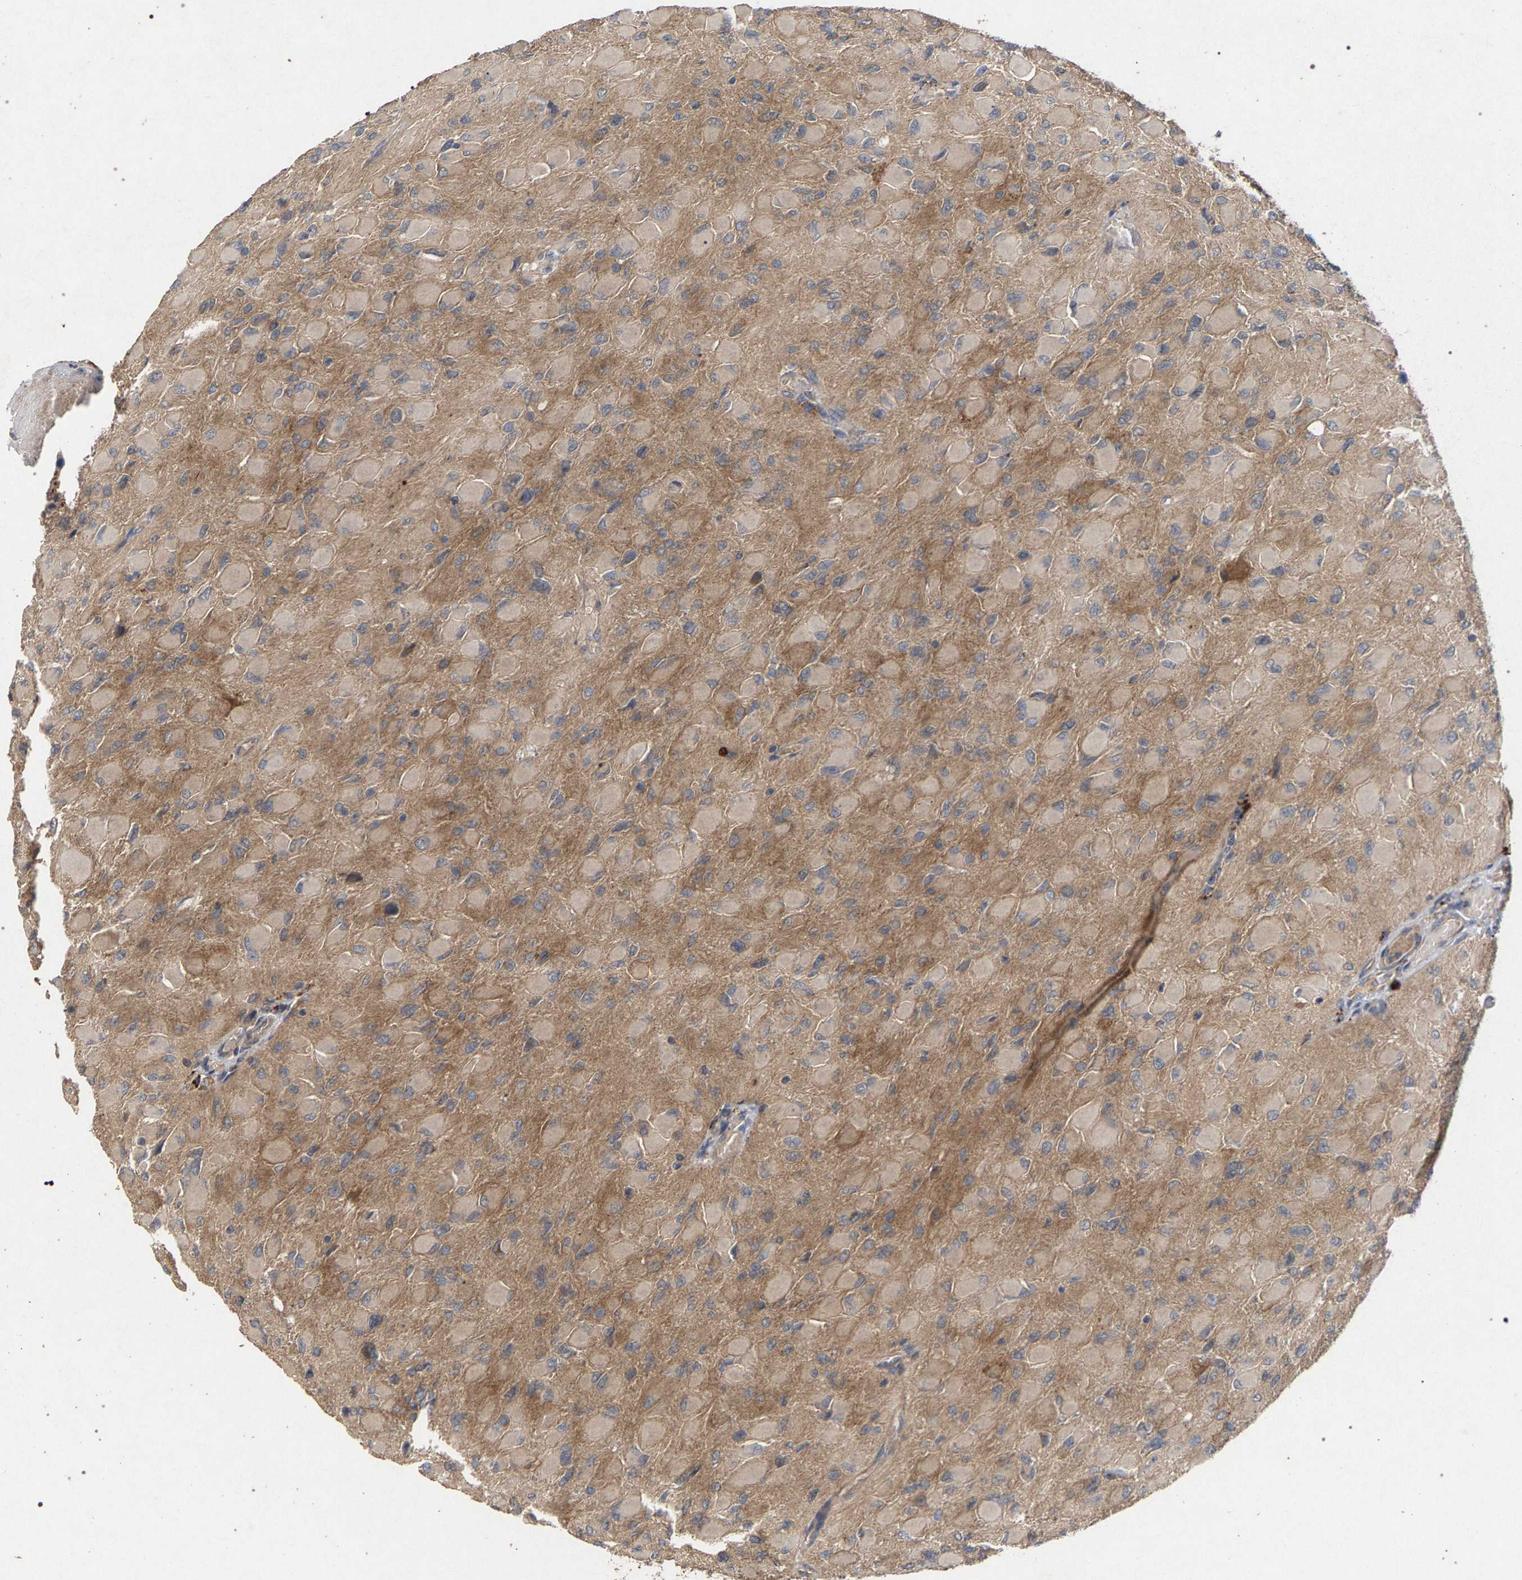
{"staining": {"intensity": "moderate", "quantity": ">75%", "location": "cytoplasmic/membranous"}, "tissue": "glioma", "cell_type": "Tumor cells", "image_type": "cancer", "snomed": [{"axis": "morphology", "description": "Glioma, malignant, High grade"}, {"axis": "topography", "description": "Cerebral cortex"}], "caption": "This is a histology image of IHC staining of glioma, which shows moderate expression in the cytoplasmic/membranous of tumor cells.", "gene": "SLC4A4", "patient": {"sex": "female", "age": 36}}